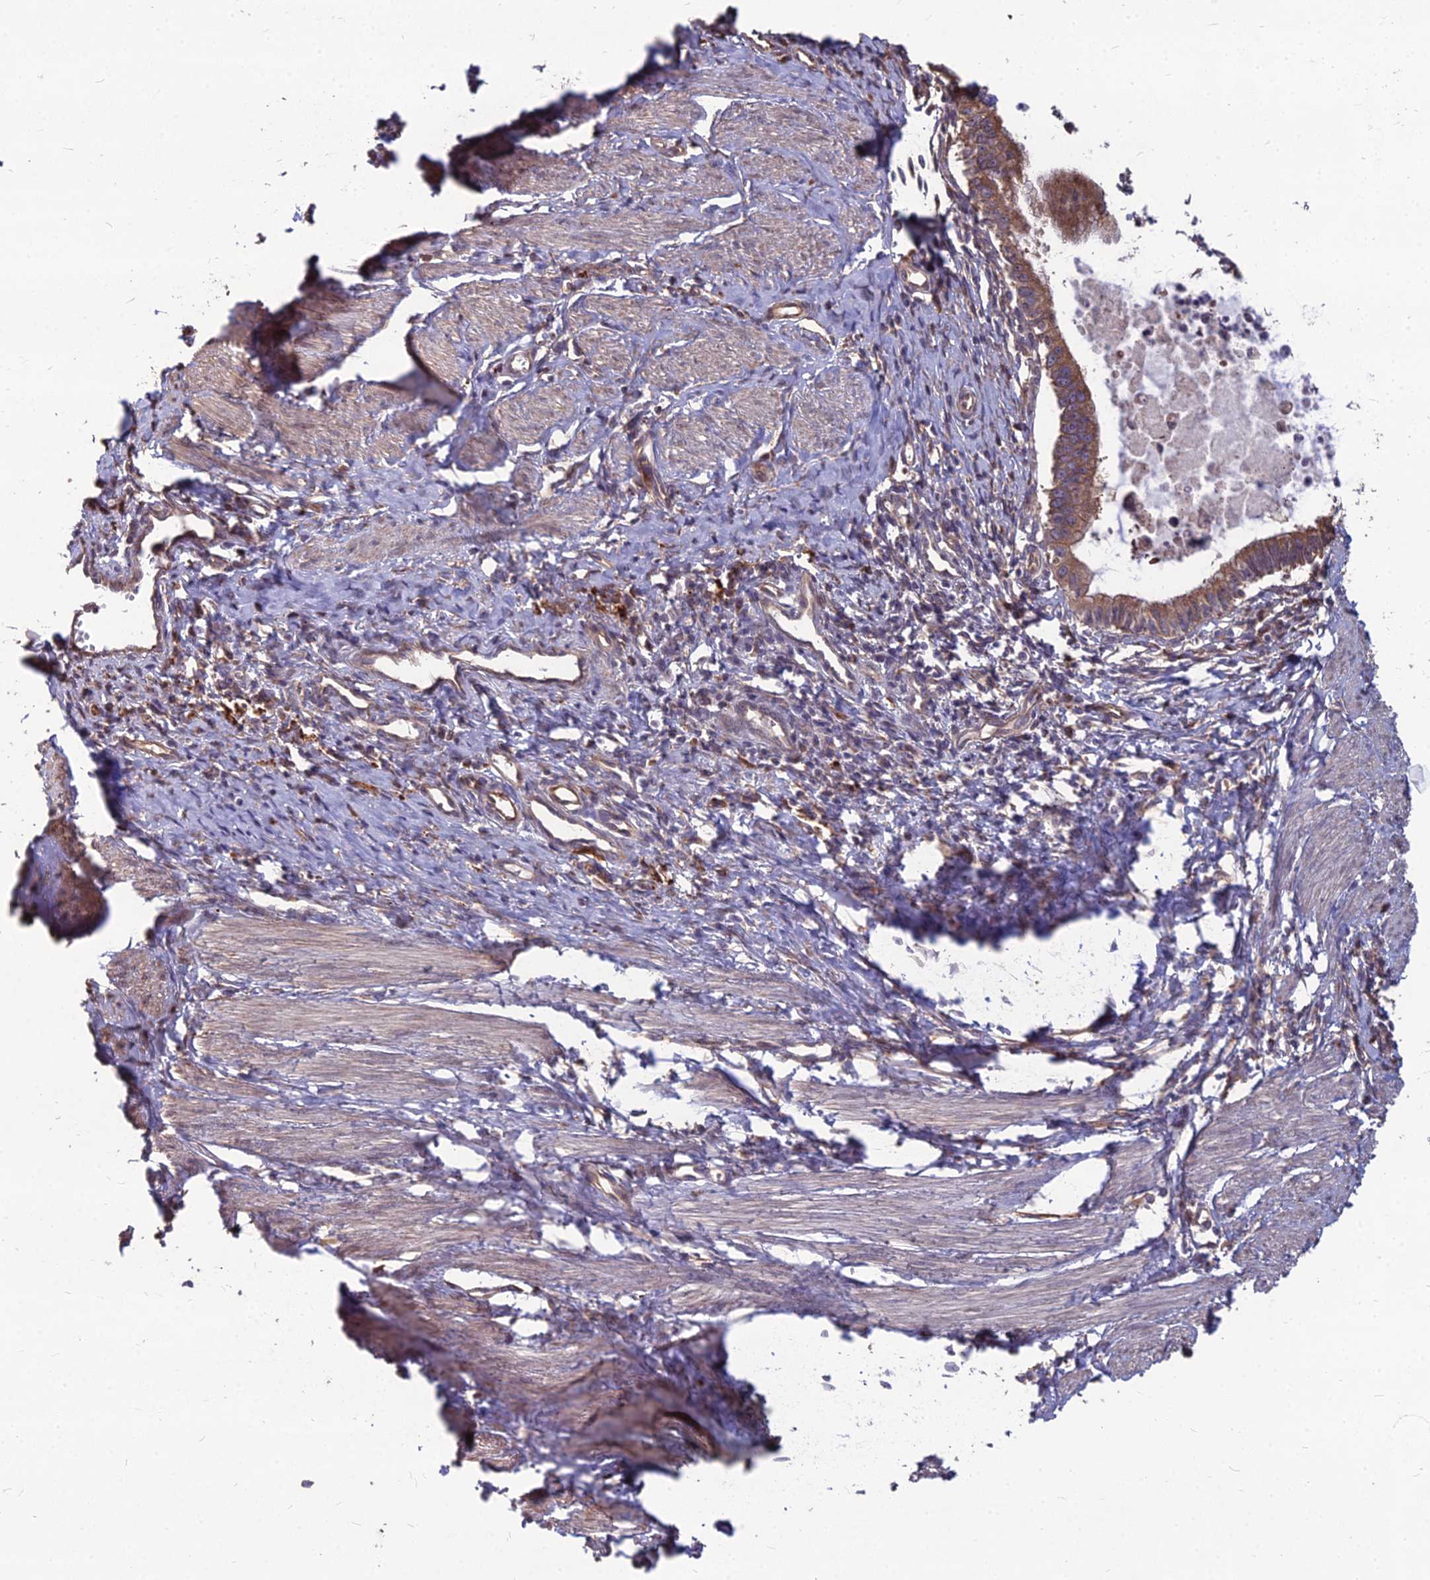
{"staining": {"intensity": "moderate", "quantity": ">75%", "location": "cytoplasmic/membranous"}, "tissue": "cervical cancer", "cell_type": "Tumor cells", "image_type": "cancer", "snomed": [{"axis": "morphology", "description": "Adenocarcinoma, NOS"}, {"axis": "topography", "description": "Cervix"}], "caption": "Protein staining by IHC displays moderate cytoplasmic/membranous staining in about >75% of tumor cells in cervical cancer (adenocarcinoma).", "gene": "LSM6", "patient": {"sex": "female", "age": 36}}